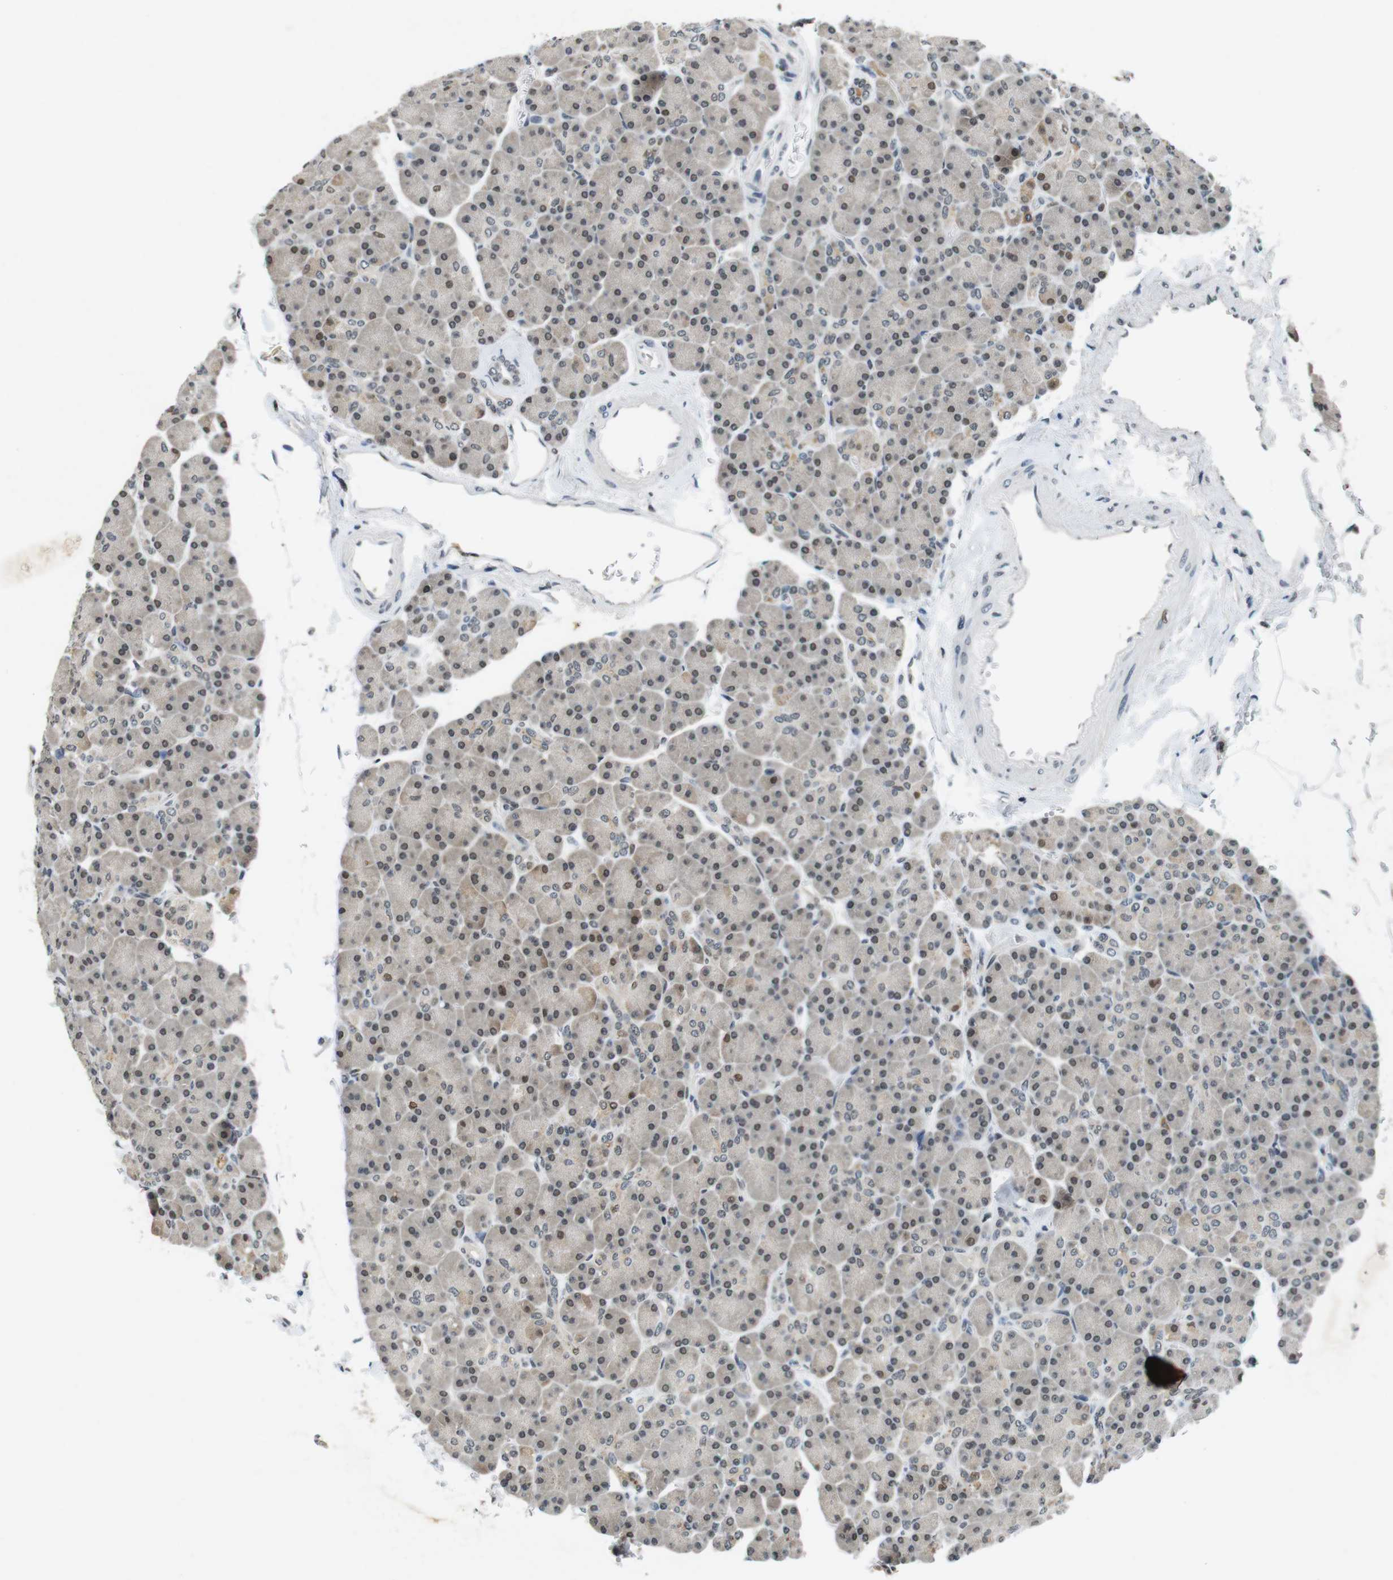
{"staining": {"intensity": "moderate", "quantity": ">75%", "location": "nuclear"}, "tissue": "pancreas", "cell_type": "Exocrine glandular cells", "image_type": "normal", "snomed": [{"axis": "morphology", "description": "Normal tissue, NOS"}, {"axis": "topography", "description": "Pancreas"}], "caption": "Immunohistochemistry staining of unremarkable pancreas, which shows medium levels of moderate nuclear expression in approximately >75% of exocrine glandular cells indicating moderate nuclear protein staining. The staining was performed using DAB (3,3'-diaminobenzidine) (brown) for protein detection and nuclei were counterstained in hematoxylin (blue).", "gene": "NEK4", "patient": {"sex": "female", "age": 43}}